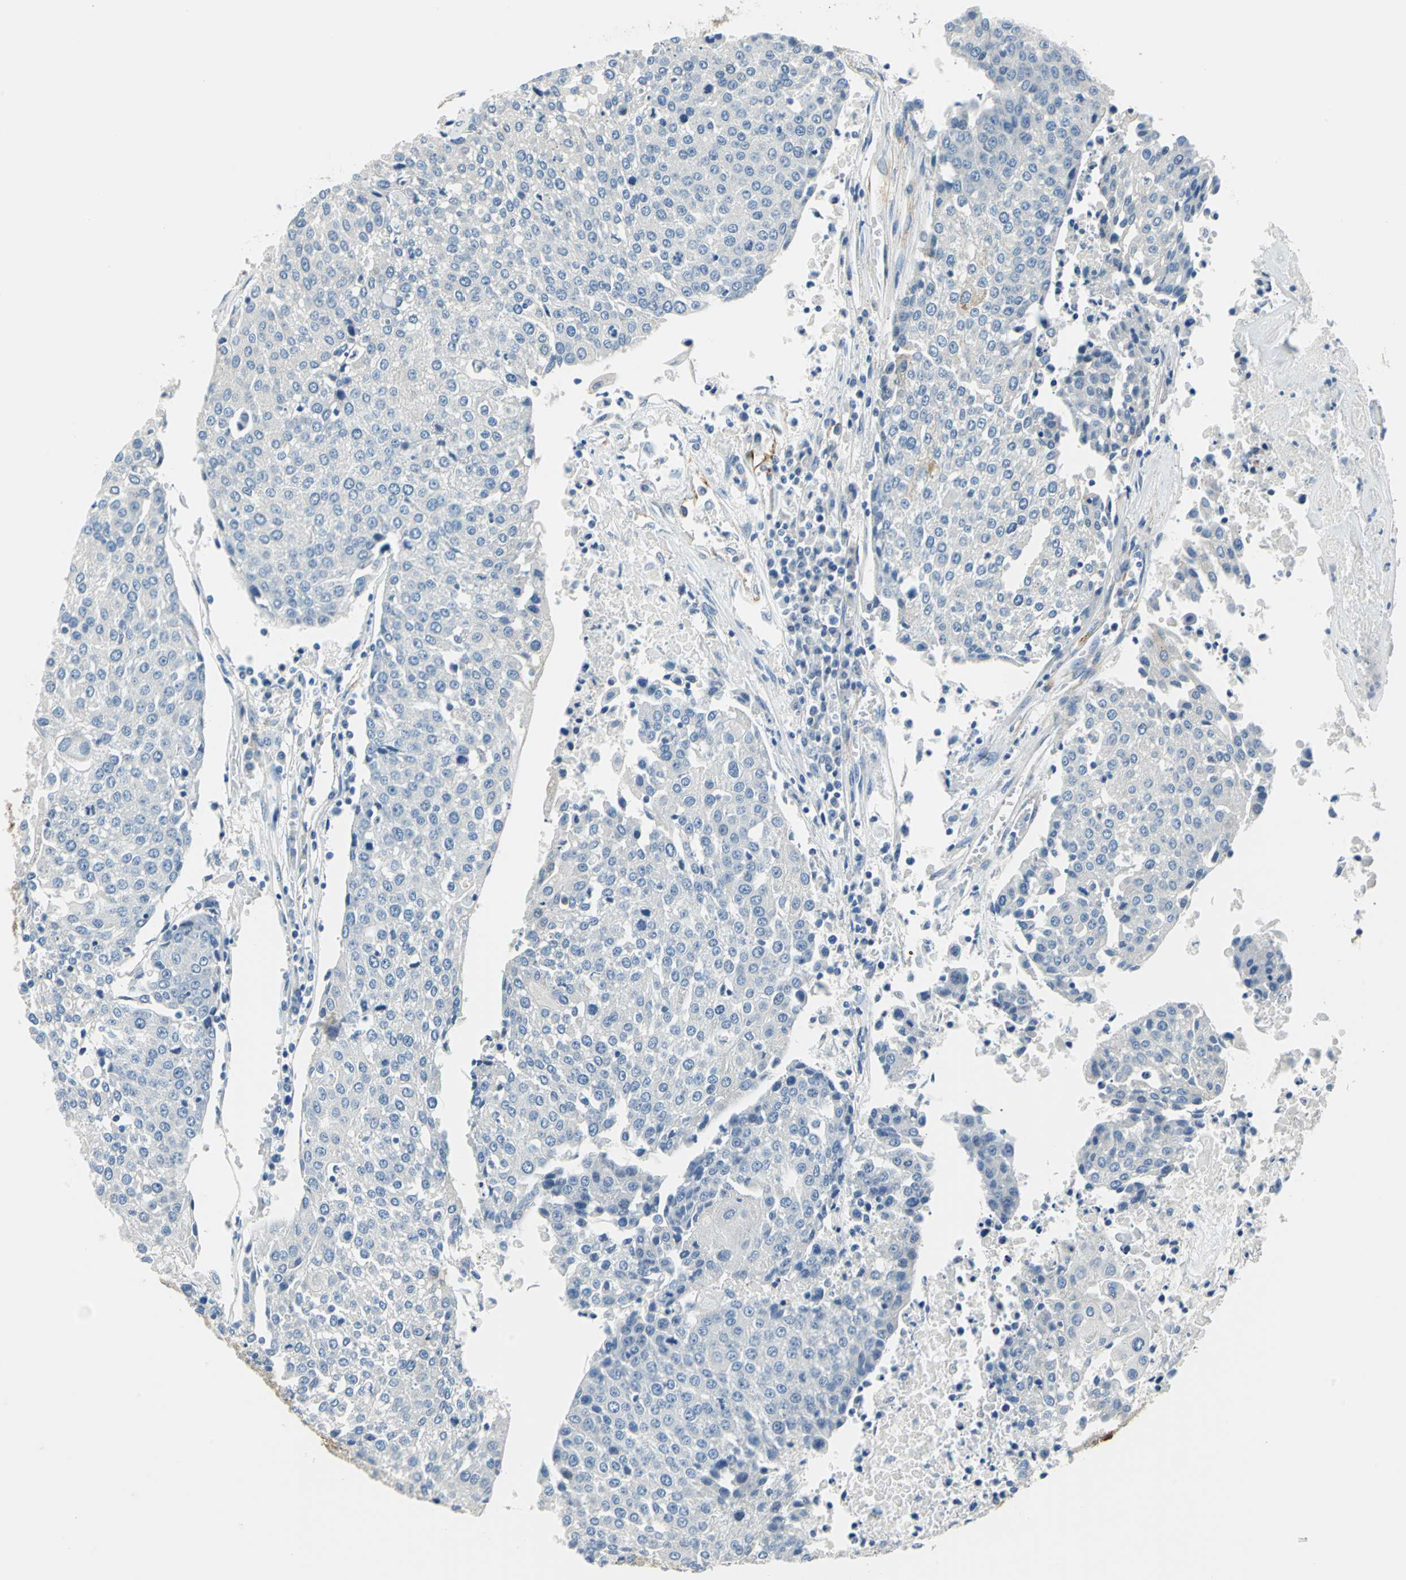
{"staining": {"intensity": "negative", "quantity": "none", "location": "none"}, "tissue": "urothelial cancer", "cell_type": "Tumor cells", "image_type": "cancer", "snomed": [{"axis": "morphology", "description": "Urothelial carcinoma, High grade"}, {"axis": "topography", "description": "Urinary bladder"}], "caption": "Tumor cells show no significant protein expression in urothelial cancer.", "gene": "AKAP12", "patient": {"sex": "female", "age": 85}}